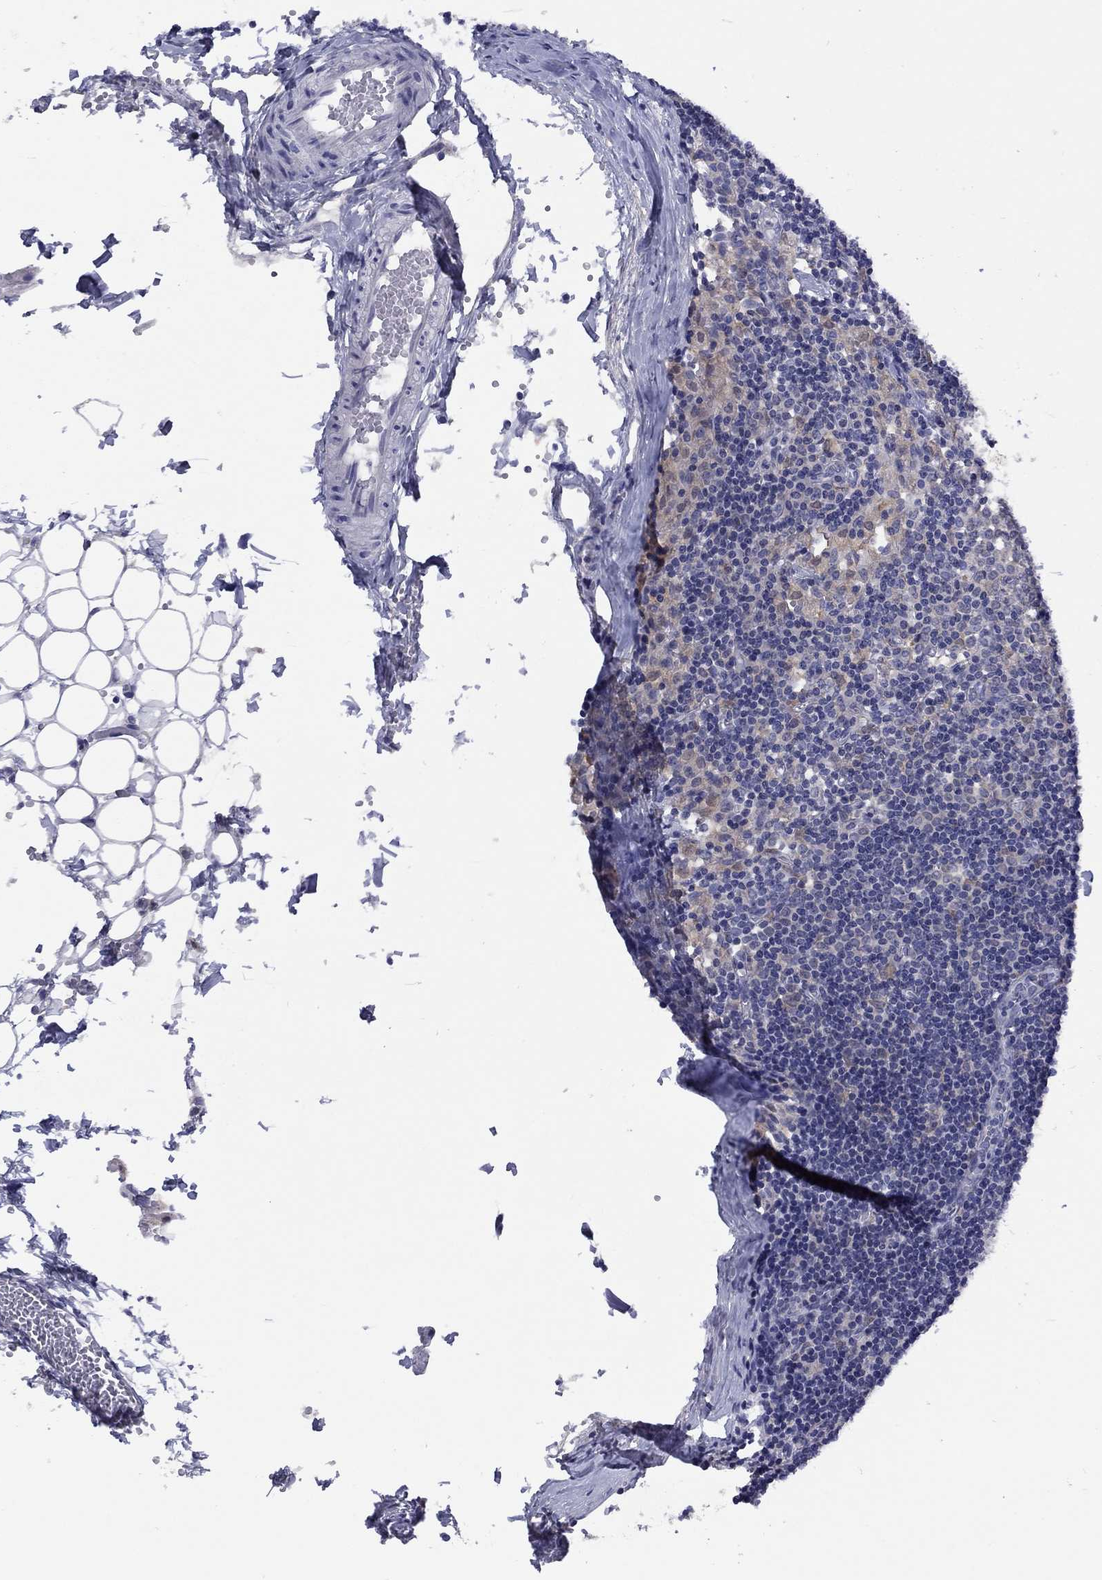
{"staining": {"intensity": "weak", "quantity": ">75%", "location": "cytoplasmic/membranous"}, "tissue": "lymph node", "cell_type": "Non-germinal center cells", "image_type": "normal", "snomed": [{"axis": "morphology", "description": "Normal tissue, NOS"}, {"axis": "topography", "description": "Lymph node"}], "caption": "Non-germinal center cells demonstrate weak cytoplasmic/membranous positivity in approximately >75% of cells in unremarkable lymph node. (DAB (3,3'-diaminobenzidine) IHC with brightfield microscopy, high magnification).", "gene": "CYP2B6", "patient": {"sex": "female", "age": 52}}